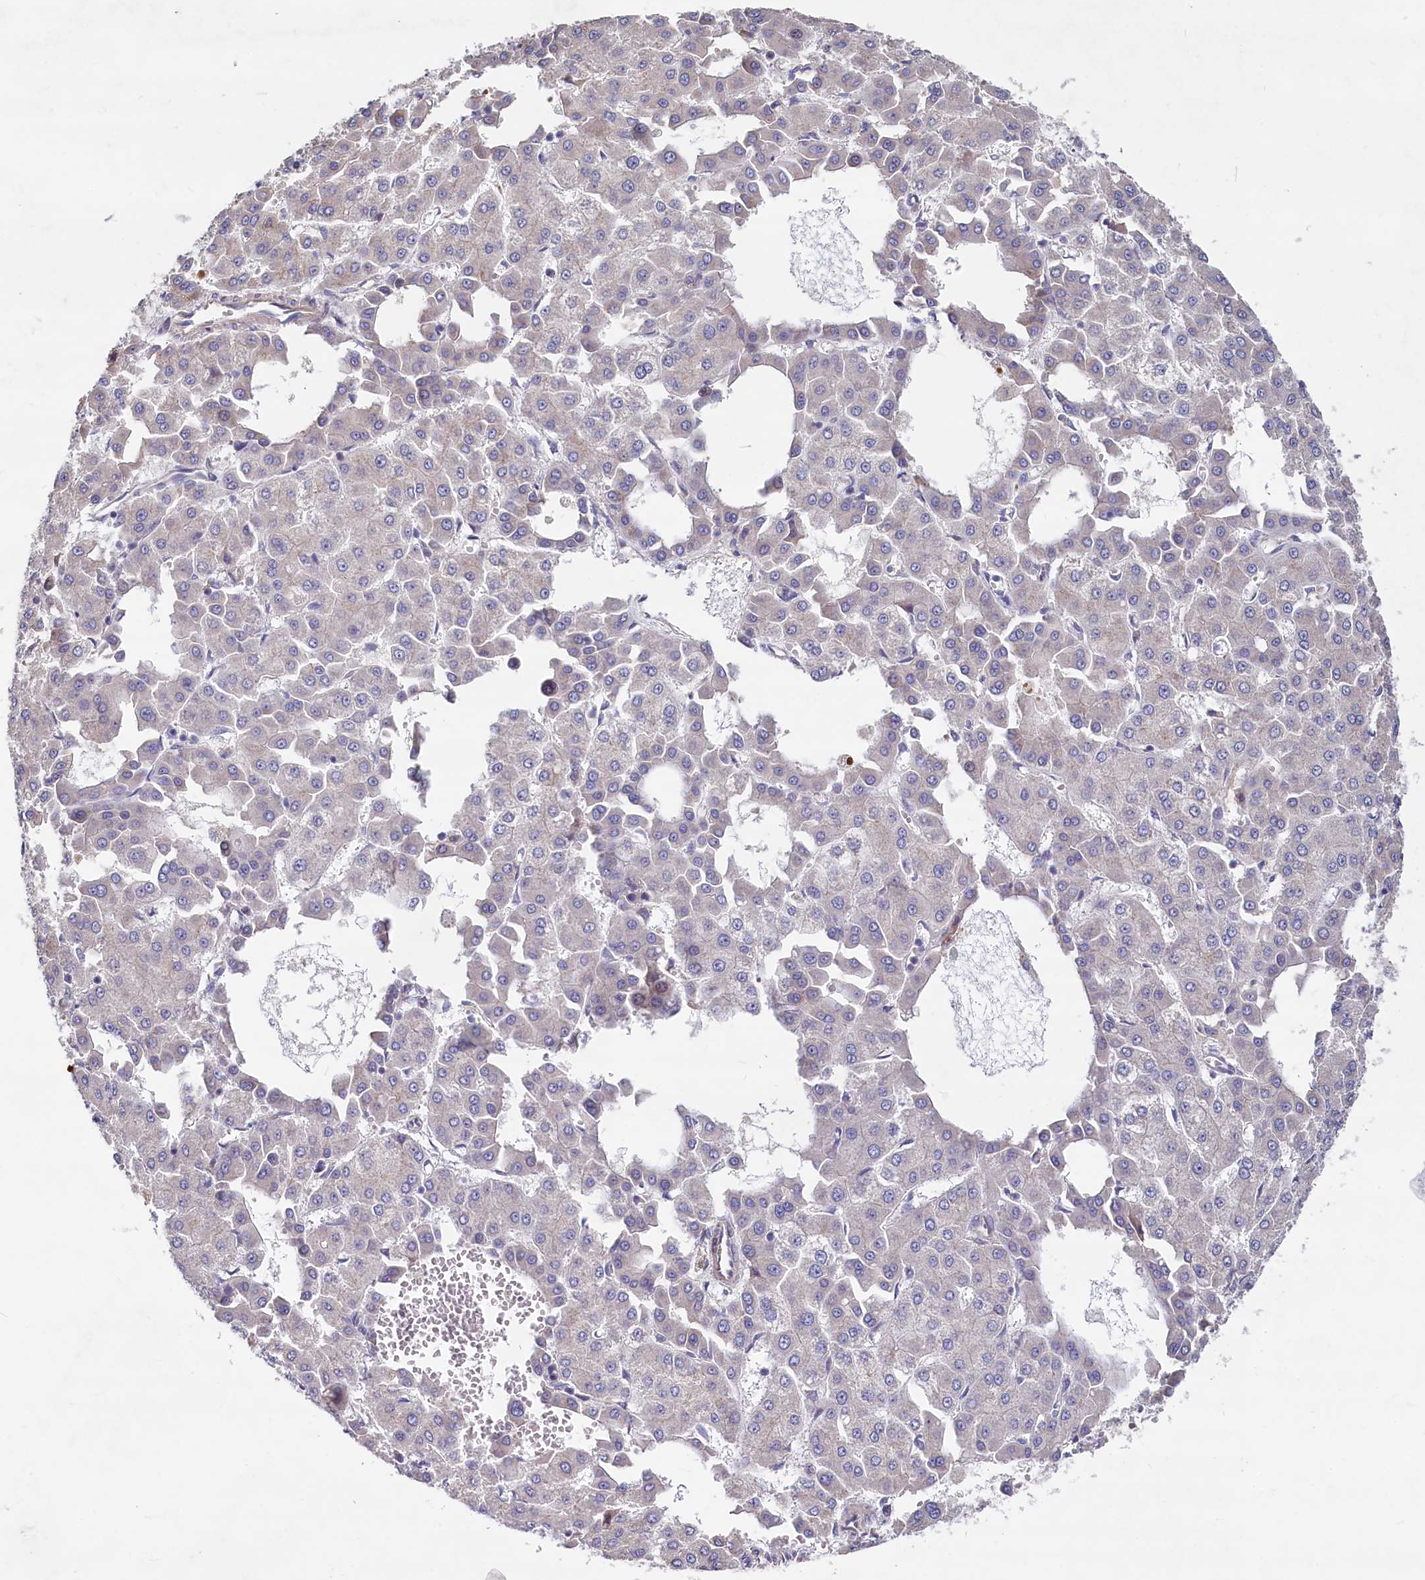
{"staining": {"intensity": "negative", "quantity": "none", "location": "none"}, "tissue": "liver cancer", "cell_type": "Tumor cells", "image_type": "cancer", "snomed": [{"axis": "morphology", "description": "Carcinoma, Hepatocellular, NOS"}, {"axis": "topography", "description": "Liver"}], "caption": "Immunohistochemistry of human liver cancer (hepatocellular carcinoma) displays no positivity in tumor cells.", "gene": "ASXL3", "patient": {"sex": "male", "age": 47}}